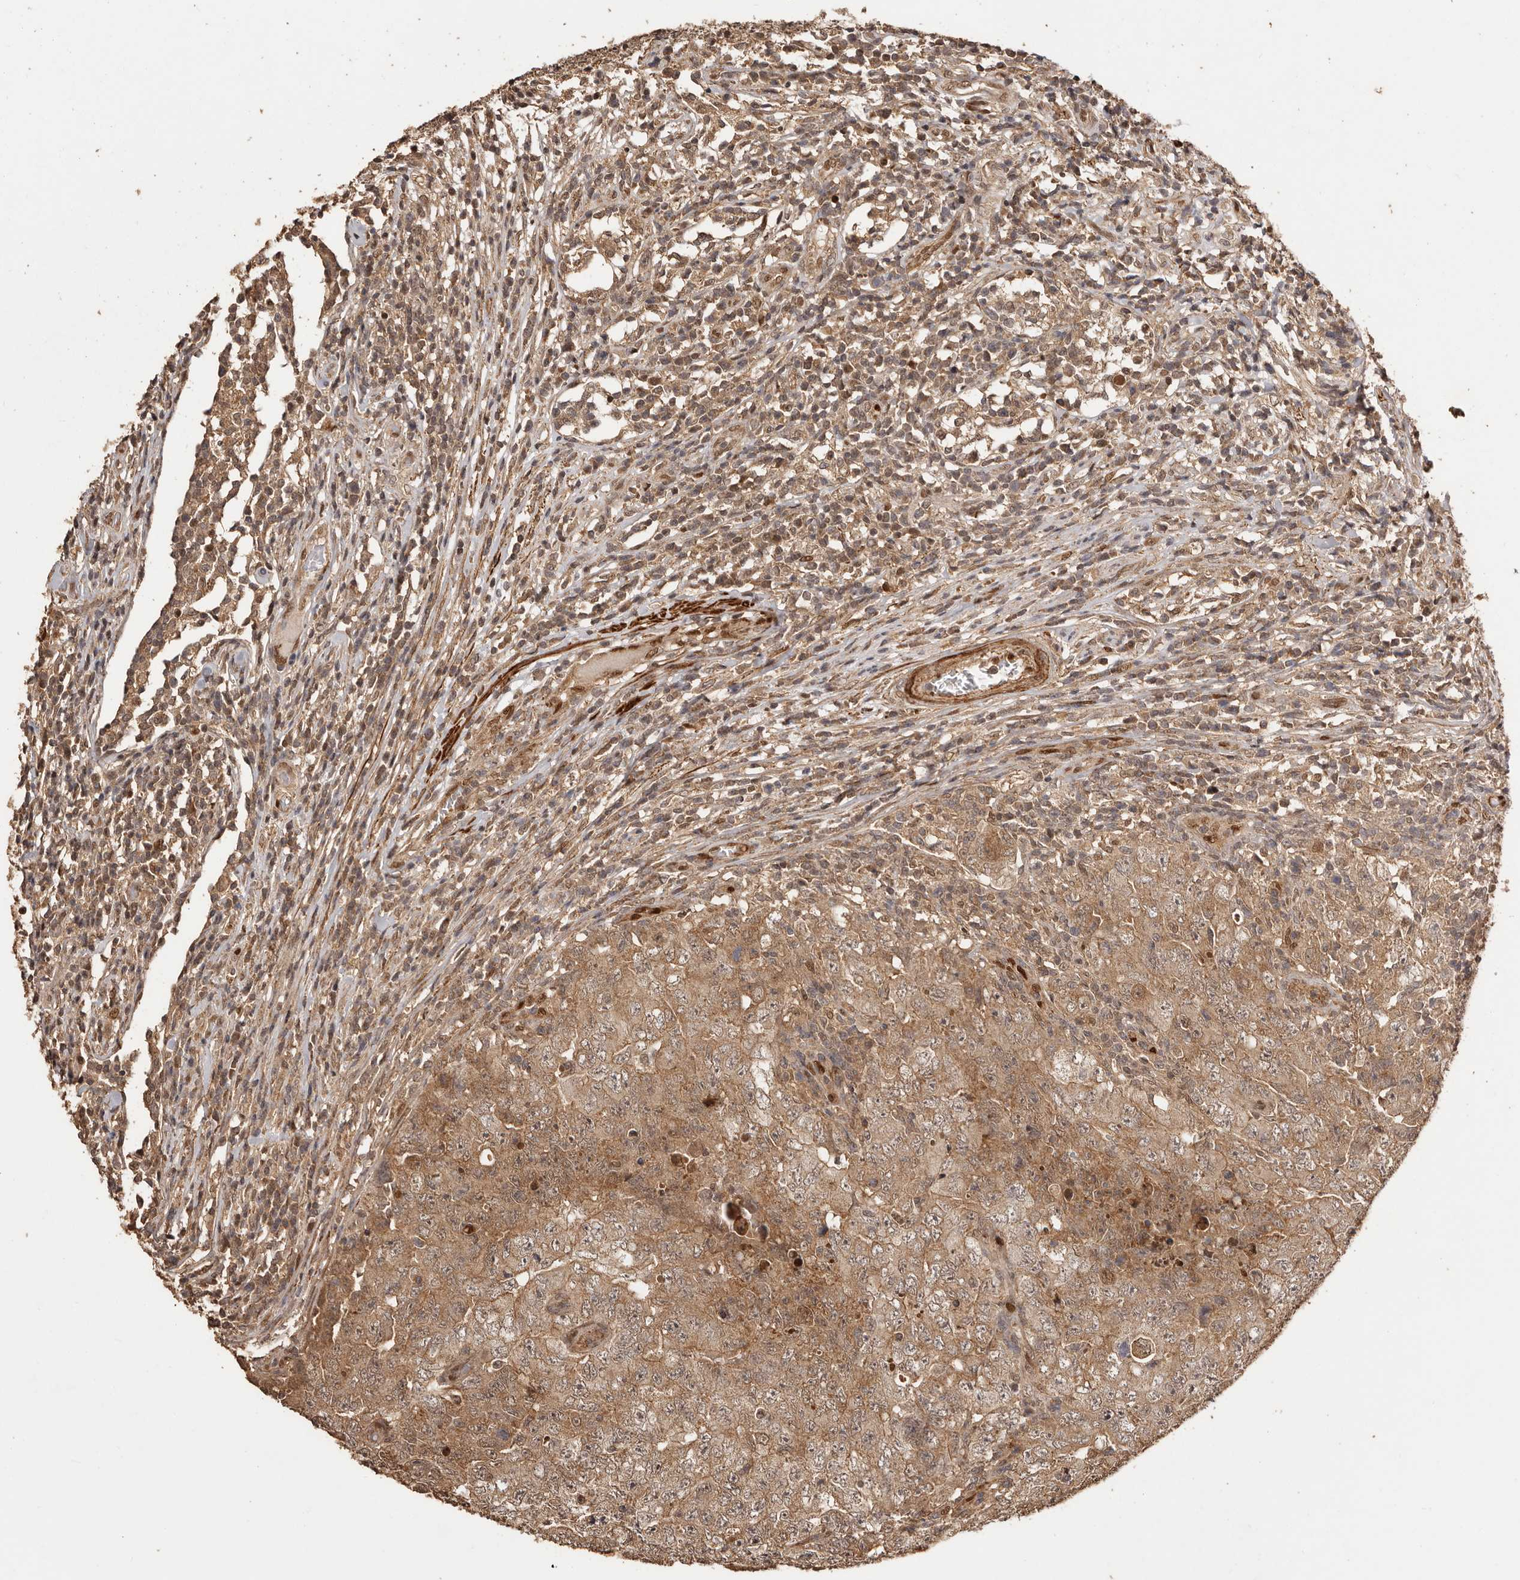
{"staining": {"intensity": "moderate", "quantity": ">75%", "location": "cytoplasmic/membranous"}, "tissue": "testis cancer", "cell_type": "Tumor cells", "image_type": "cancer", "snomed": [{"axis": "morphology", "description": "Carcinoma, Embryonal, NOS"}, {"axis": "topography", "description": "Testis"}], "caption": "Immunohistochemistry (IHC) photomicrograph of neoplastic tissue: human embryonal carcinoma (testis) stained using immunohistochemistry demonstrates medium levels of moderate protein expression localized specifically in the cytoplasmic/membranous of tumor cells, appearing as a cytoplasmic/membranous brown color.", "gene": "UBR2", "patient": {"sex": "male", "age": 26}}